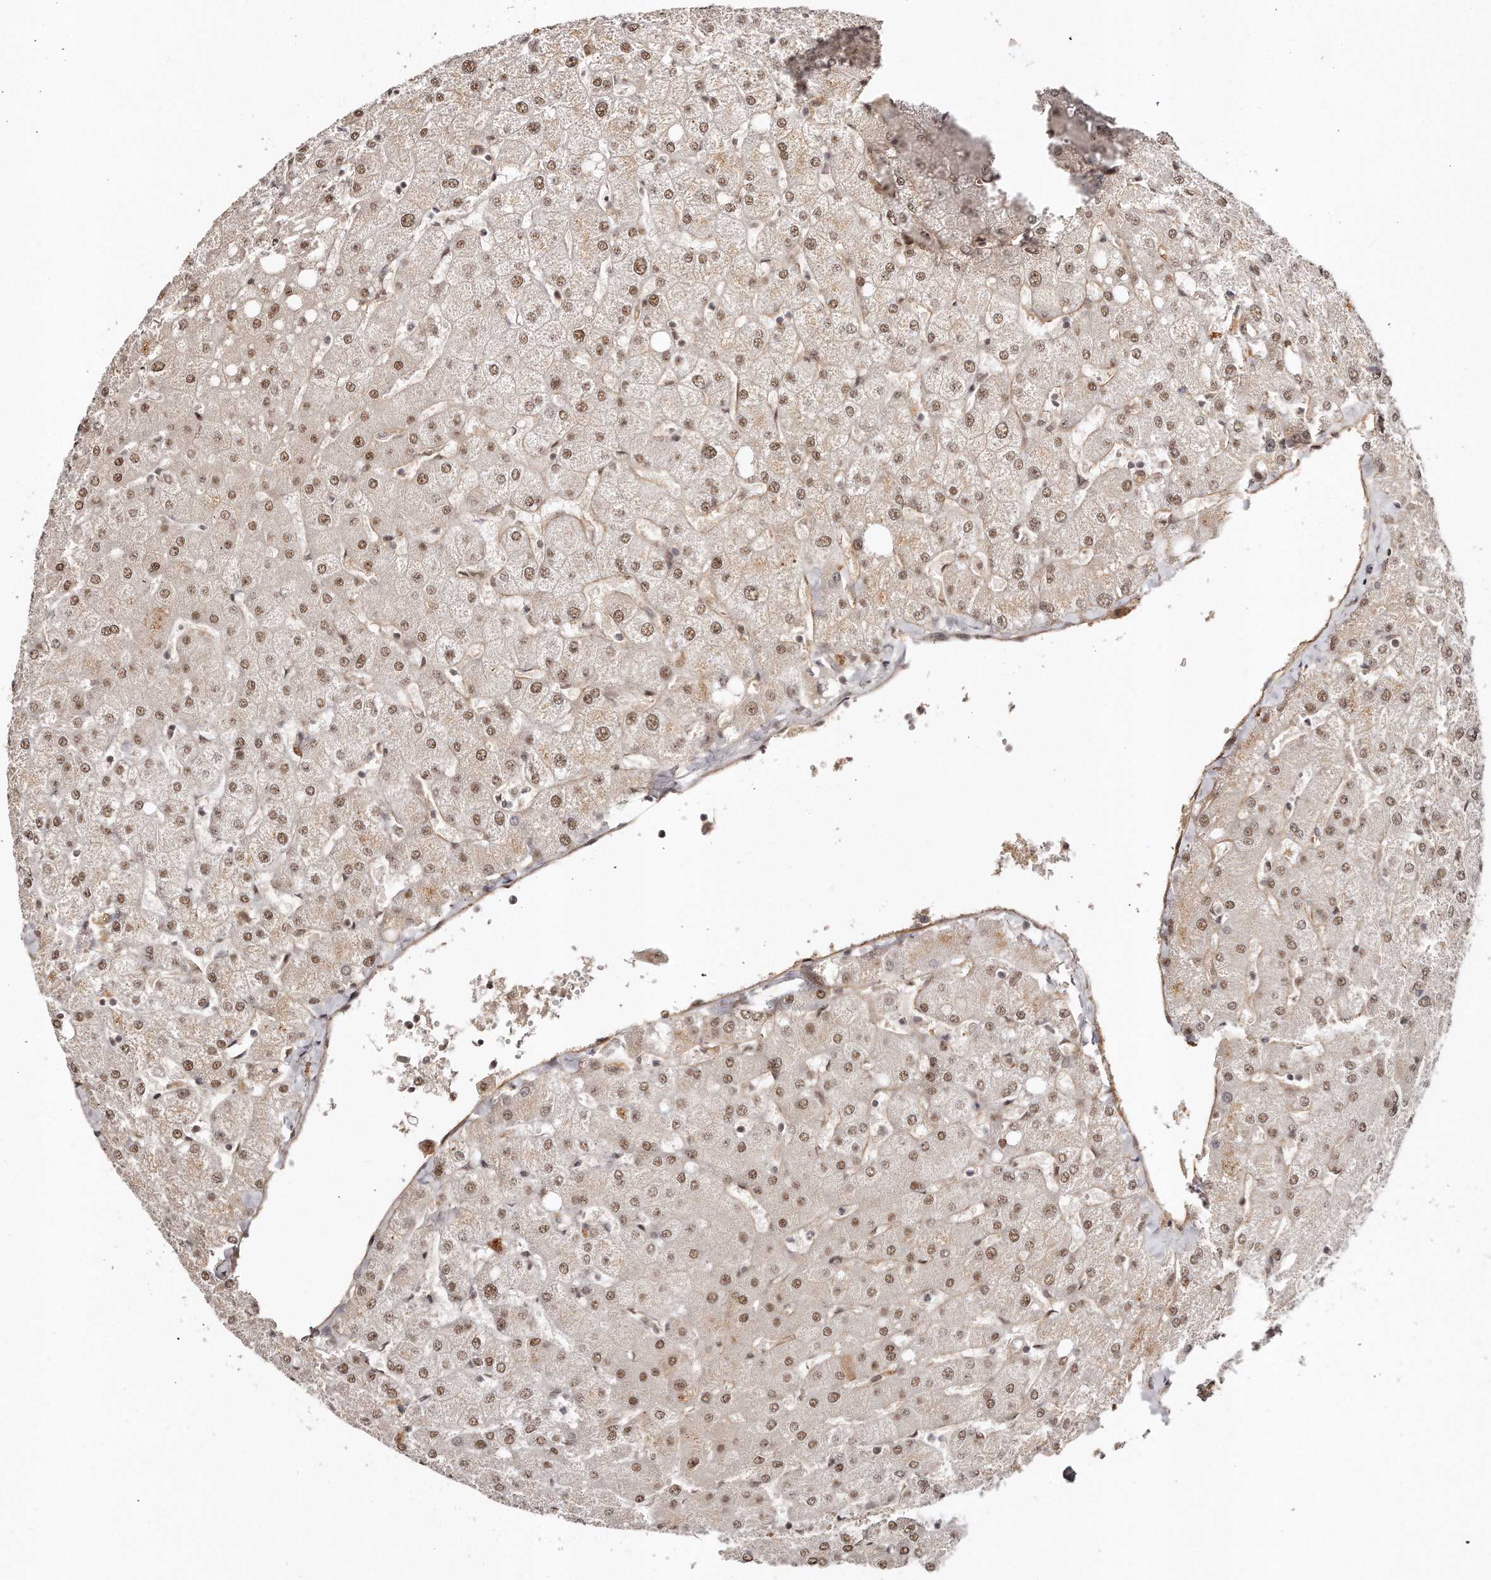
{"staining": {"intensity": "weak", "quantity": "<25%", "location": "nuclear"}, "tissue": "liver", "cell_type": "Cholangiocytes", "image_type": "normal", "snomed": [{"axis": "morphology", "description": "Normal tissue, NOS"}, {"axis": "topography", "description": "Liver"}], "caption": "Normal liver was stained to show a protein in brown. There is no significant positivity in cholangiocytes. Nuclei are stained in blue.", "gene": "SOX4", "patient": {"sex": "female", "age": 54}}